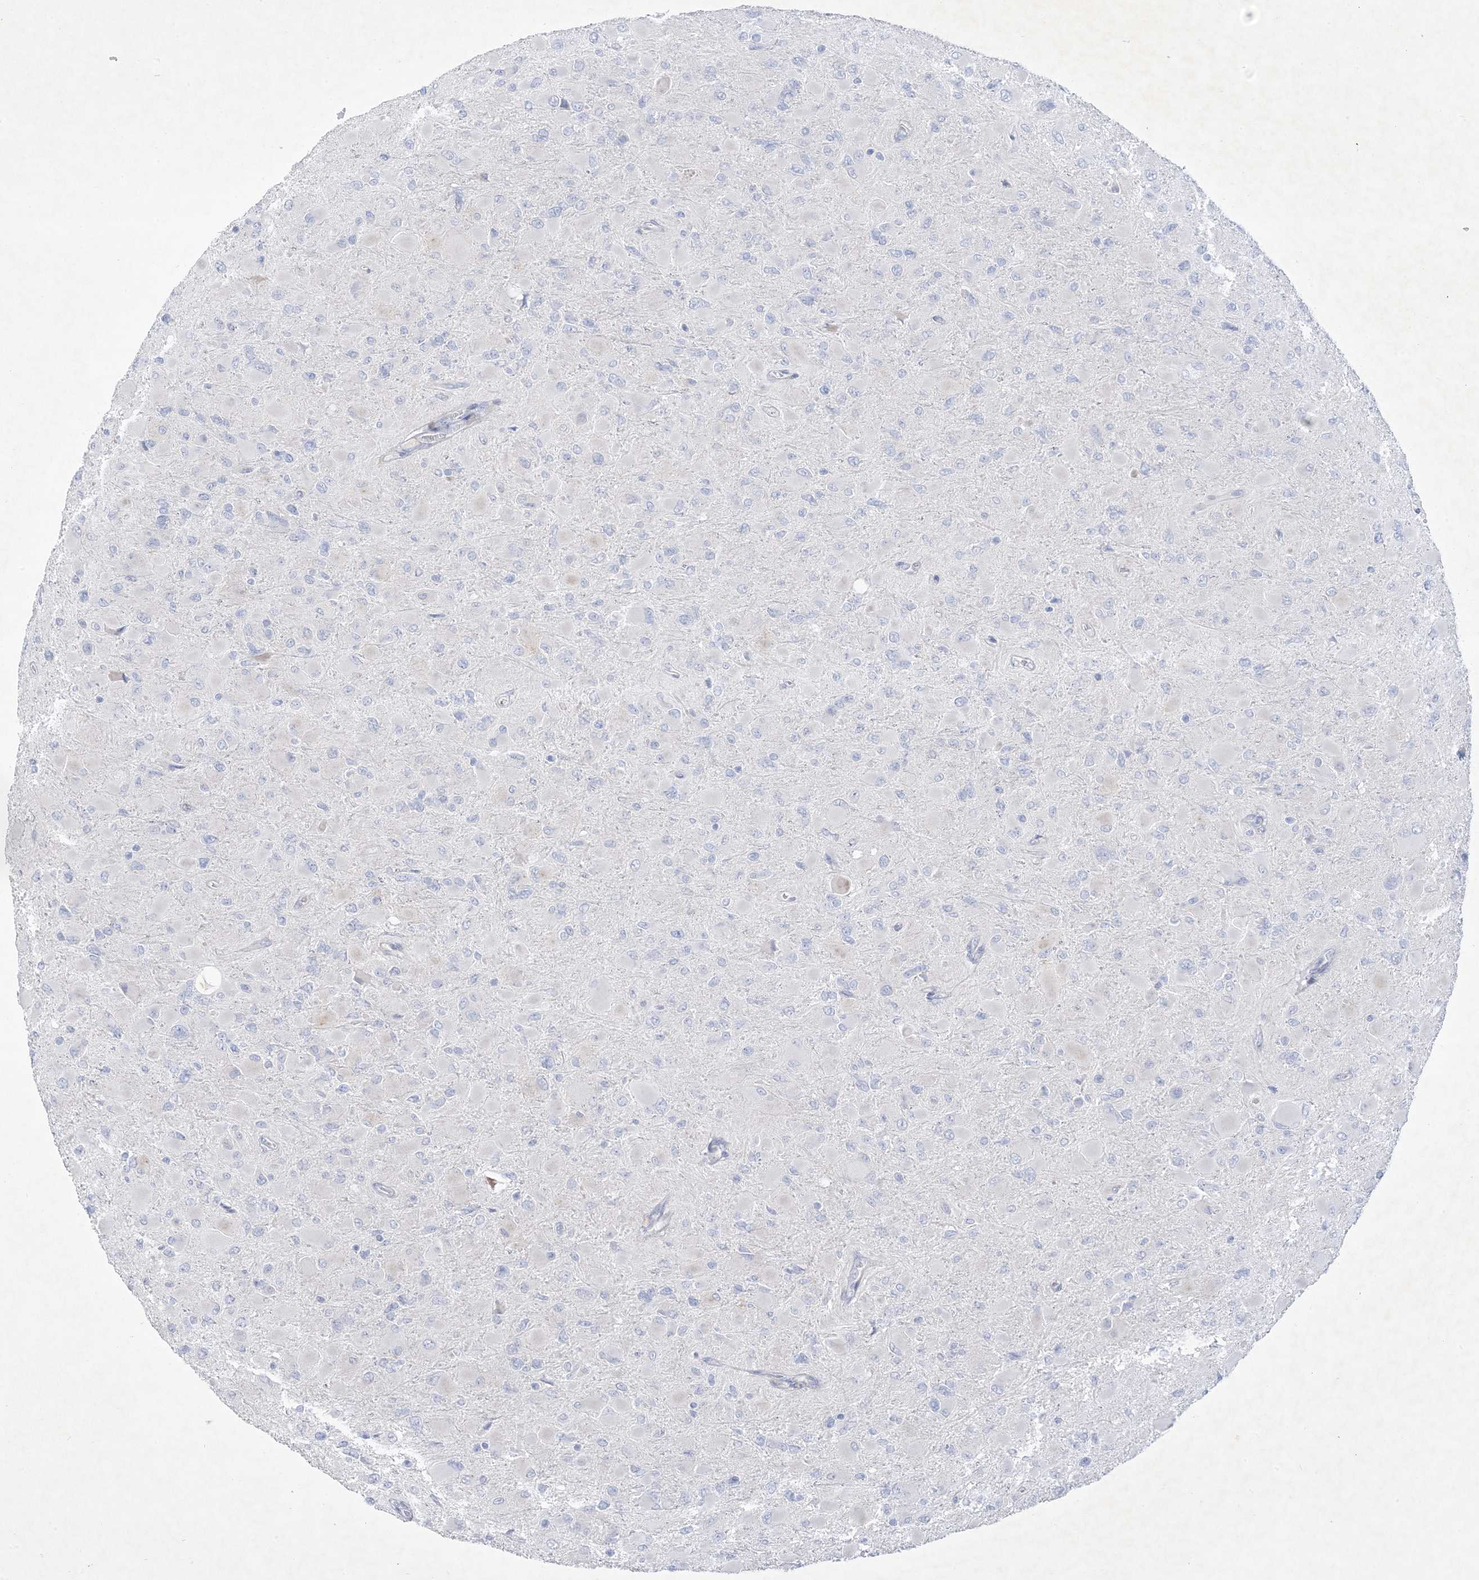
{"staining": {"intensity": "negative", "quantity": "none", "location": "none"}, "tissue": "glioma", "cell_type": "Tumor cells", "image_type": "cancer", "snomed": [{"axis": "morphology", "description": "Glioma, malignant, High grade"}, {"axis": "topography", "description": "Cerebral cortex"}], "caption": "An image of human malignant high-grade glioma is negative for staining in tumor cells.", "gene": "B3GNT7", "patient": {"sex": "female", "age": 36}}